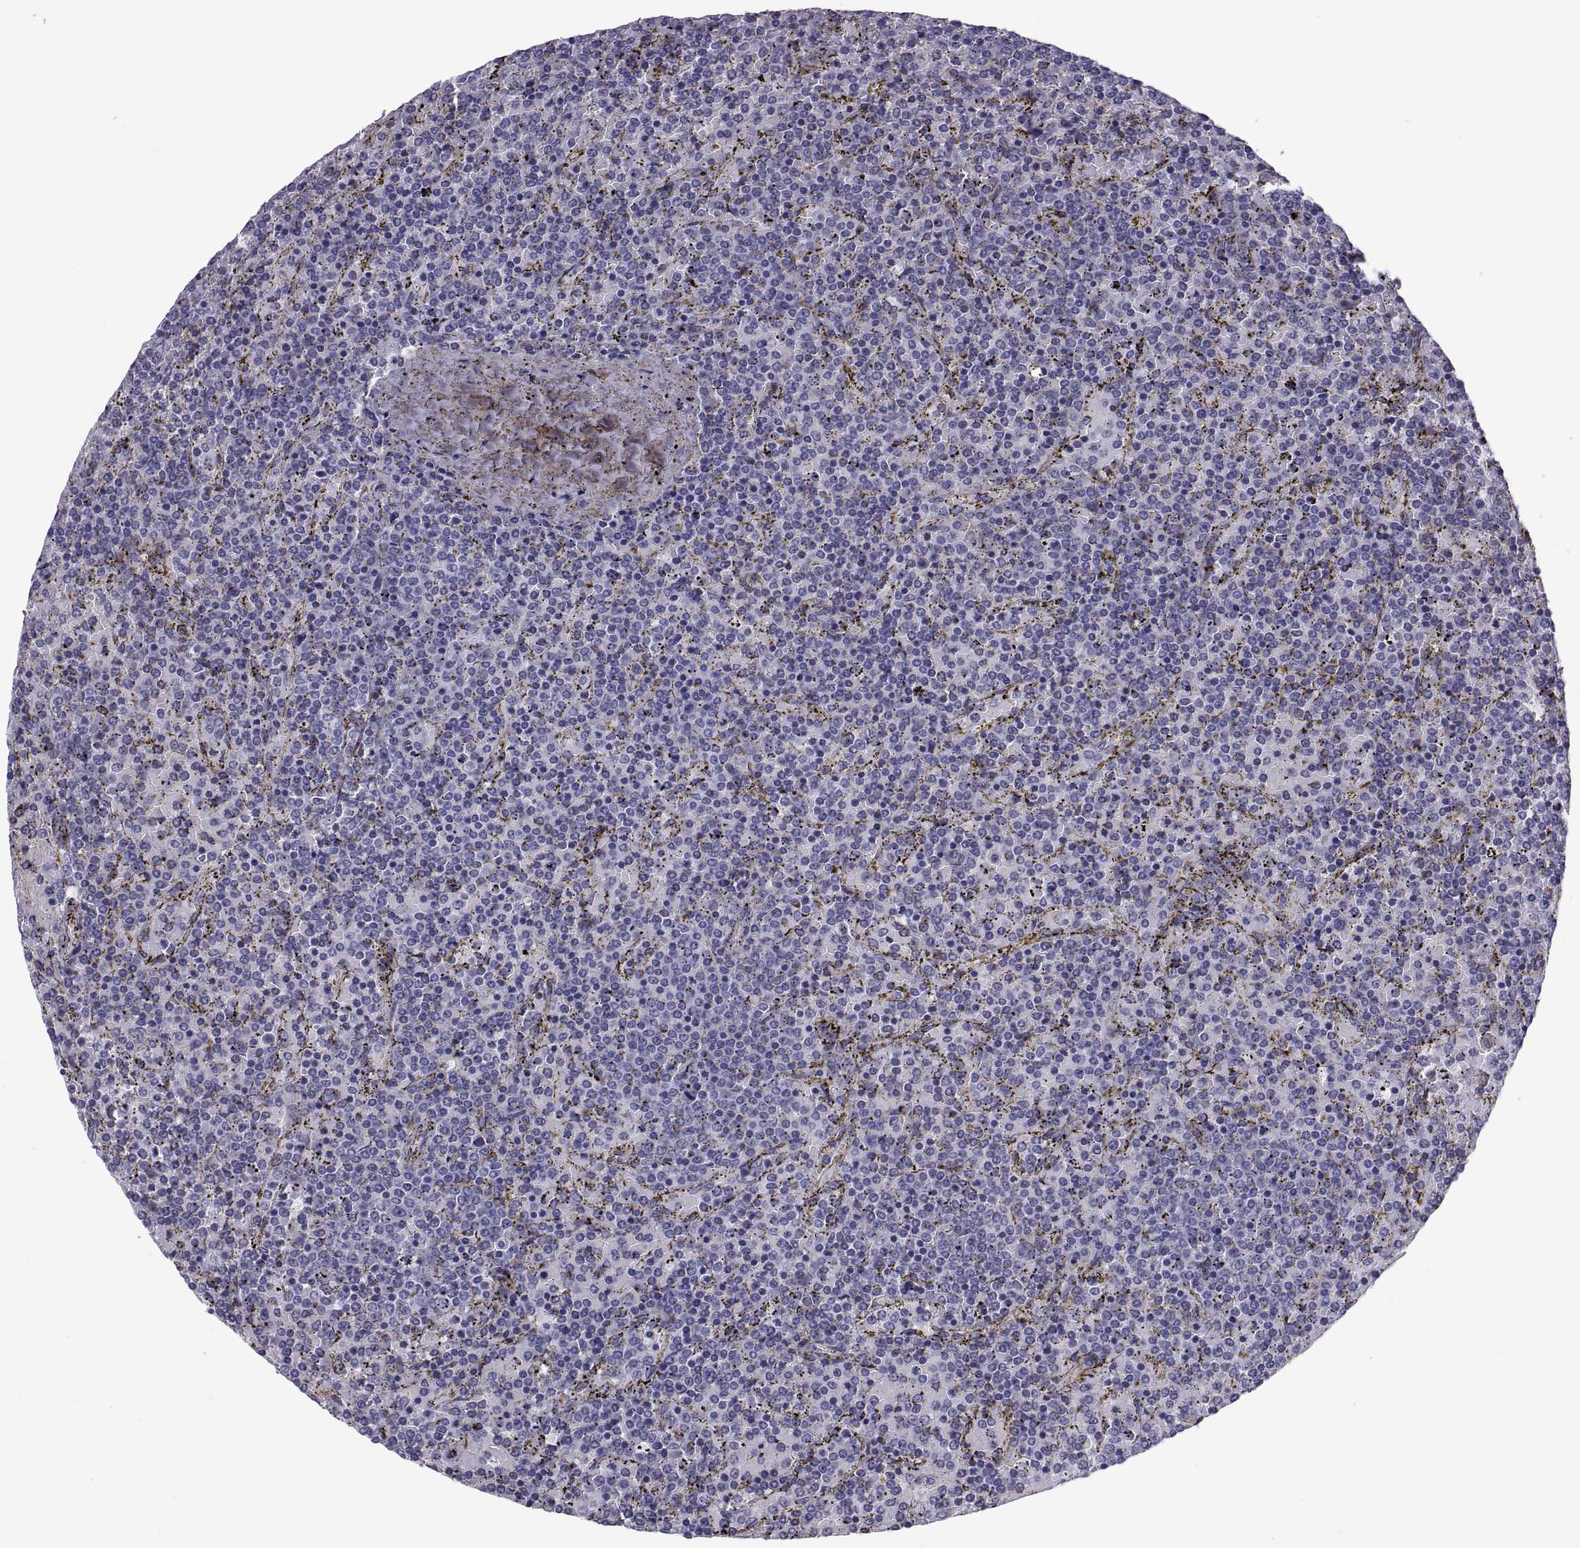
{"staining": {"intensity": "negative", "quantity": "none", "location": "none"}, "tissue": "lymphoma", "cell_type": "Tumor cells", "image_type": "cancer", "snomed": [{"axis": "morphology", "description": "Malignant lymphoma, non-Hodgkin's type, Low grade"}, {"axis": "topography", "description": "Spleen"}], "caption": "The histopathology image demonstrates no staining of tumor cells in lymphoma.", "gene": "MAGEB1", "patient": {"sex": "female", "age": 77}}